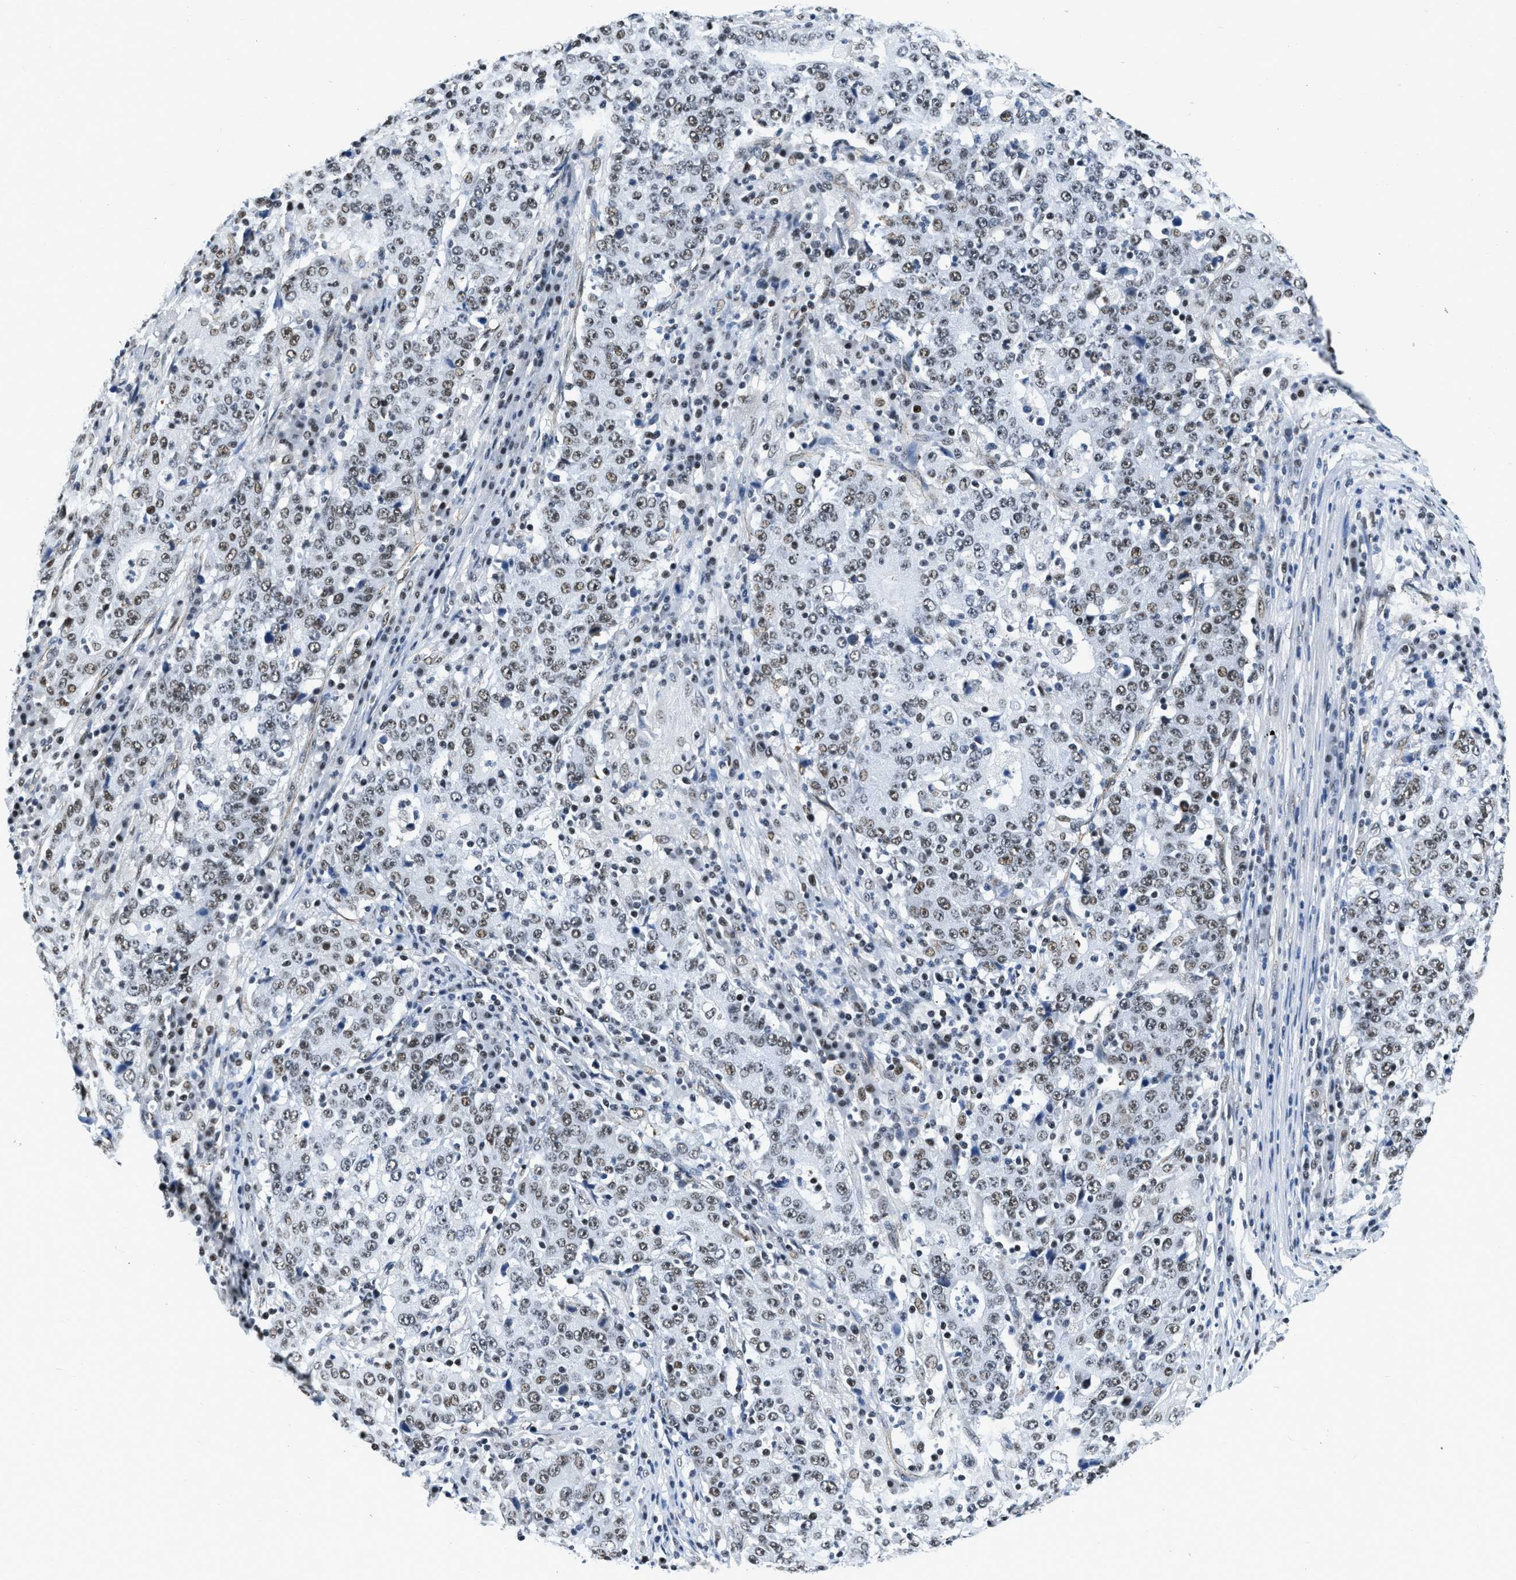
{"staining": {"intensity": "weak", "quantity": ">75%", "location": "nuclear"}, "tissue": "stomach cancer", "cell_type": "Tumor cells", "image_type": "cancer", "snomed": [{"axis": "morphology", "description": "Adenocarcinoma, NOS"}, {"axis": "topography", "description": "Stomach"}], "caption": "Immunohistochemistry (DAB) staining of human stomach adenocarcinoma shows weak nuclear protein positivity in about >75% of tumor cells.", "gene": "CCNE1", "patient": {"sex": "male", "age": 59}}